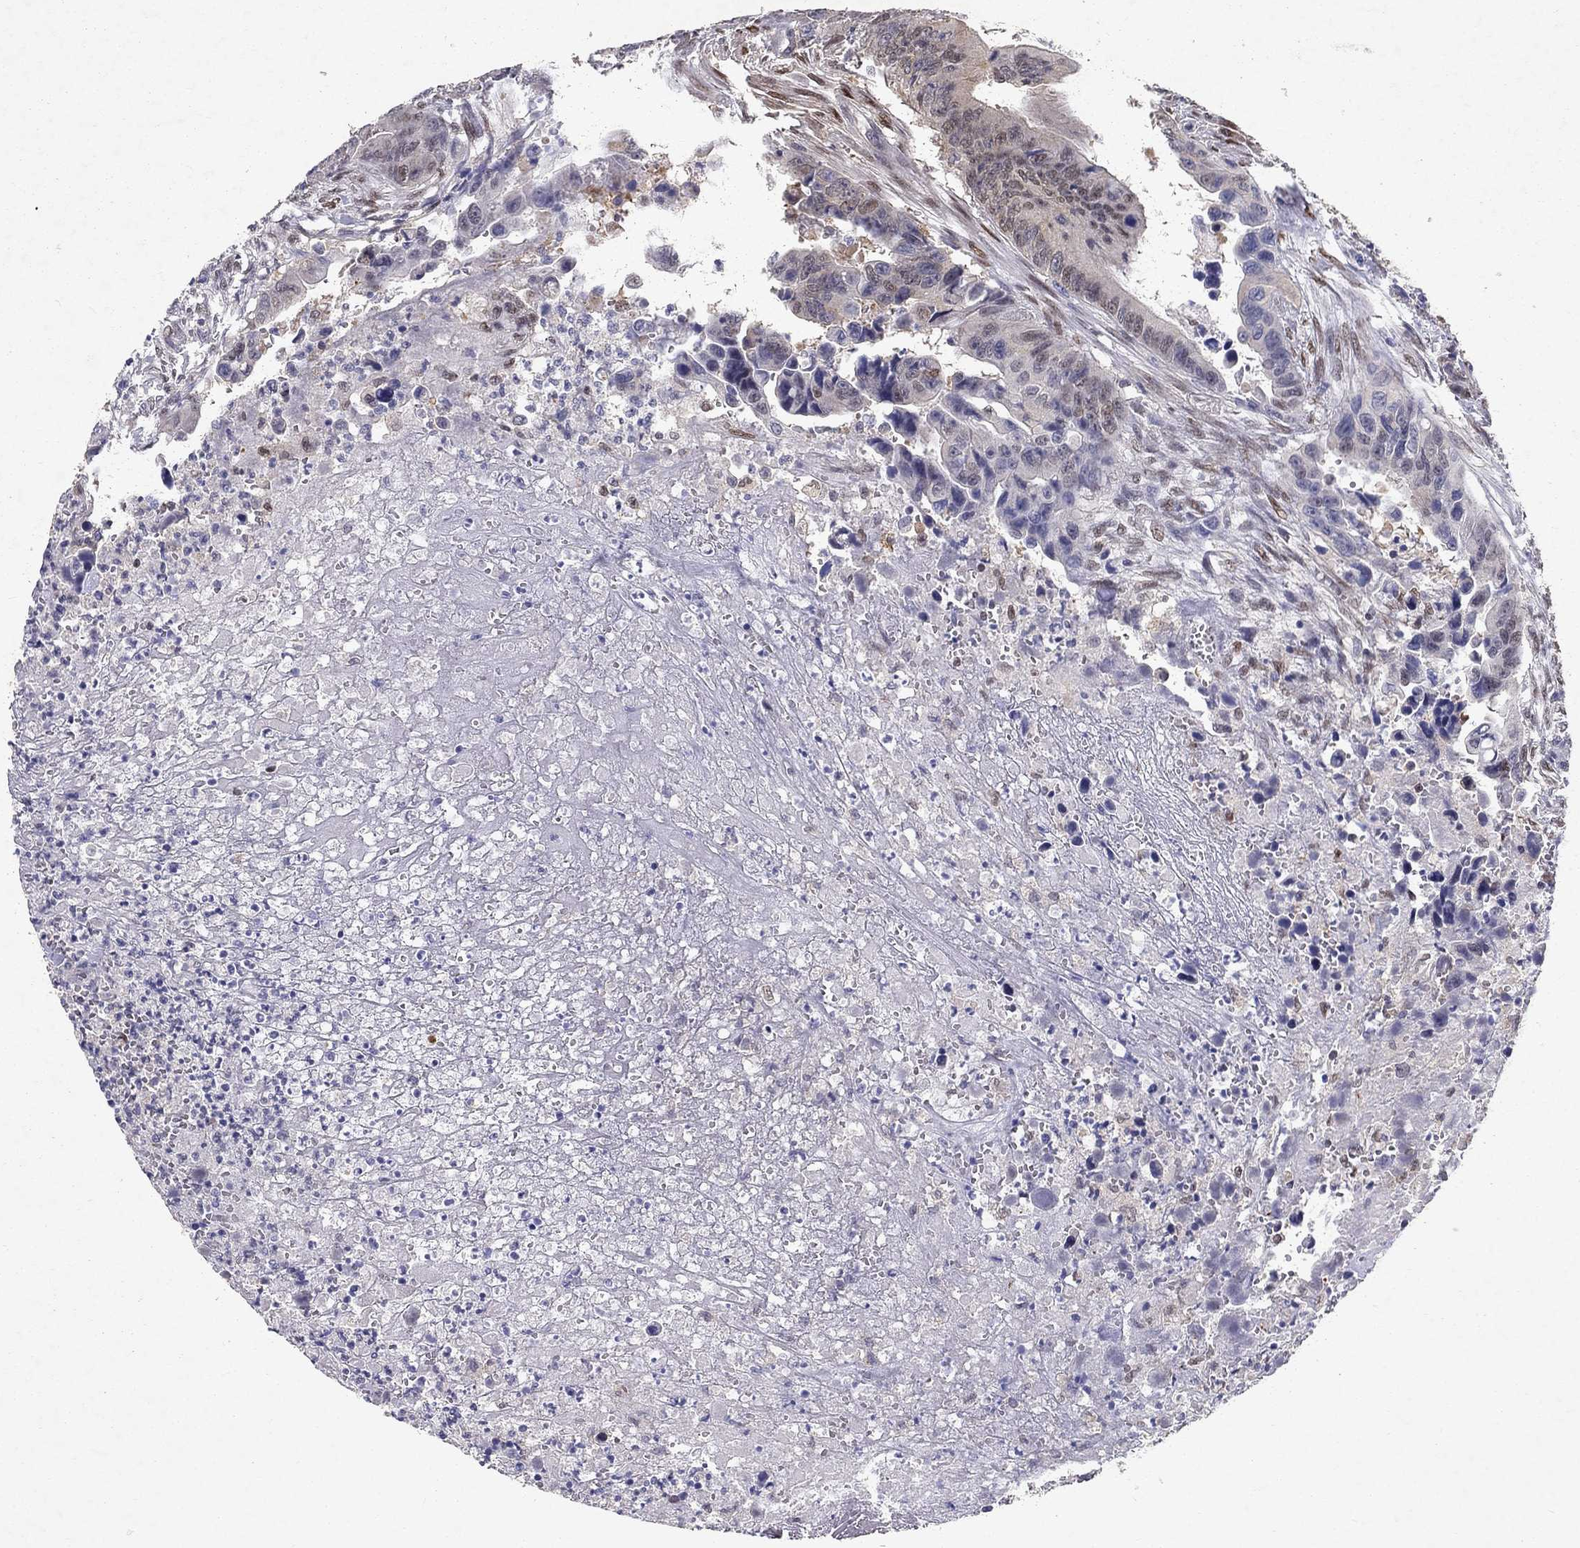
{"staining": {"intensity": "weak", "quantity": "<25%", "location": "cytoplasmic/membranous"}, "tissue": "colorectal cancer", "cell_type": "Tumor cells", "image_type": "cancer", "snomed": [{"axis": "morphology", "description": "Adenocarcinoma, NOS"}, {"axis": "topography", "description": "Colon"}], "caption": "Image shows no significant protein staining in tumor cells of adenocarcinoma (colorectal).", "gene": "CRTC1", "patient": {"sex": "female", "age": 87}}